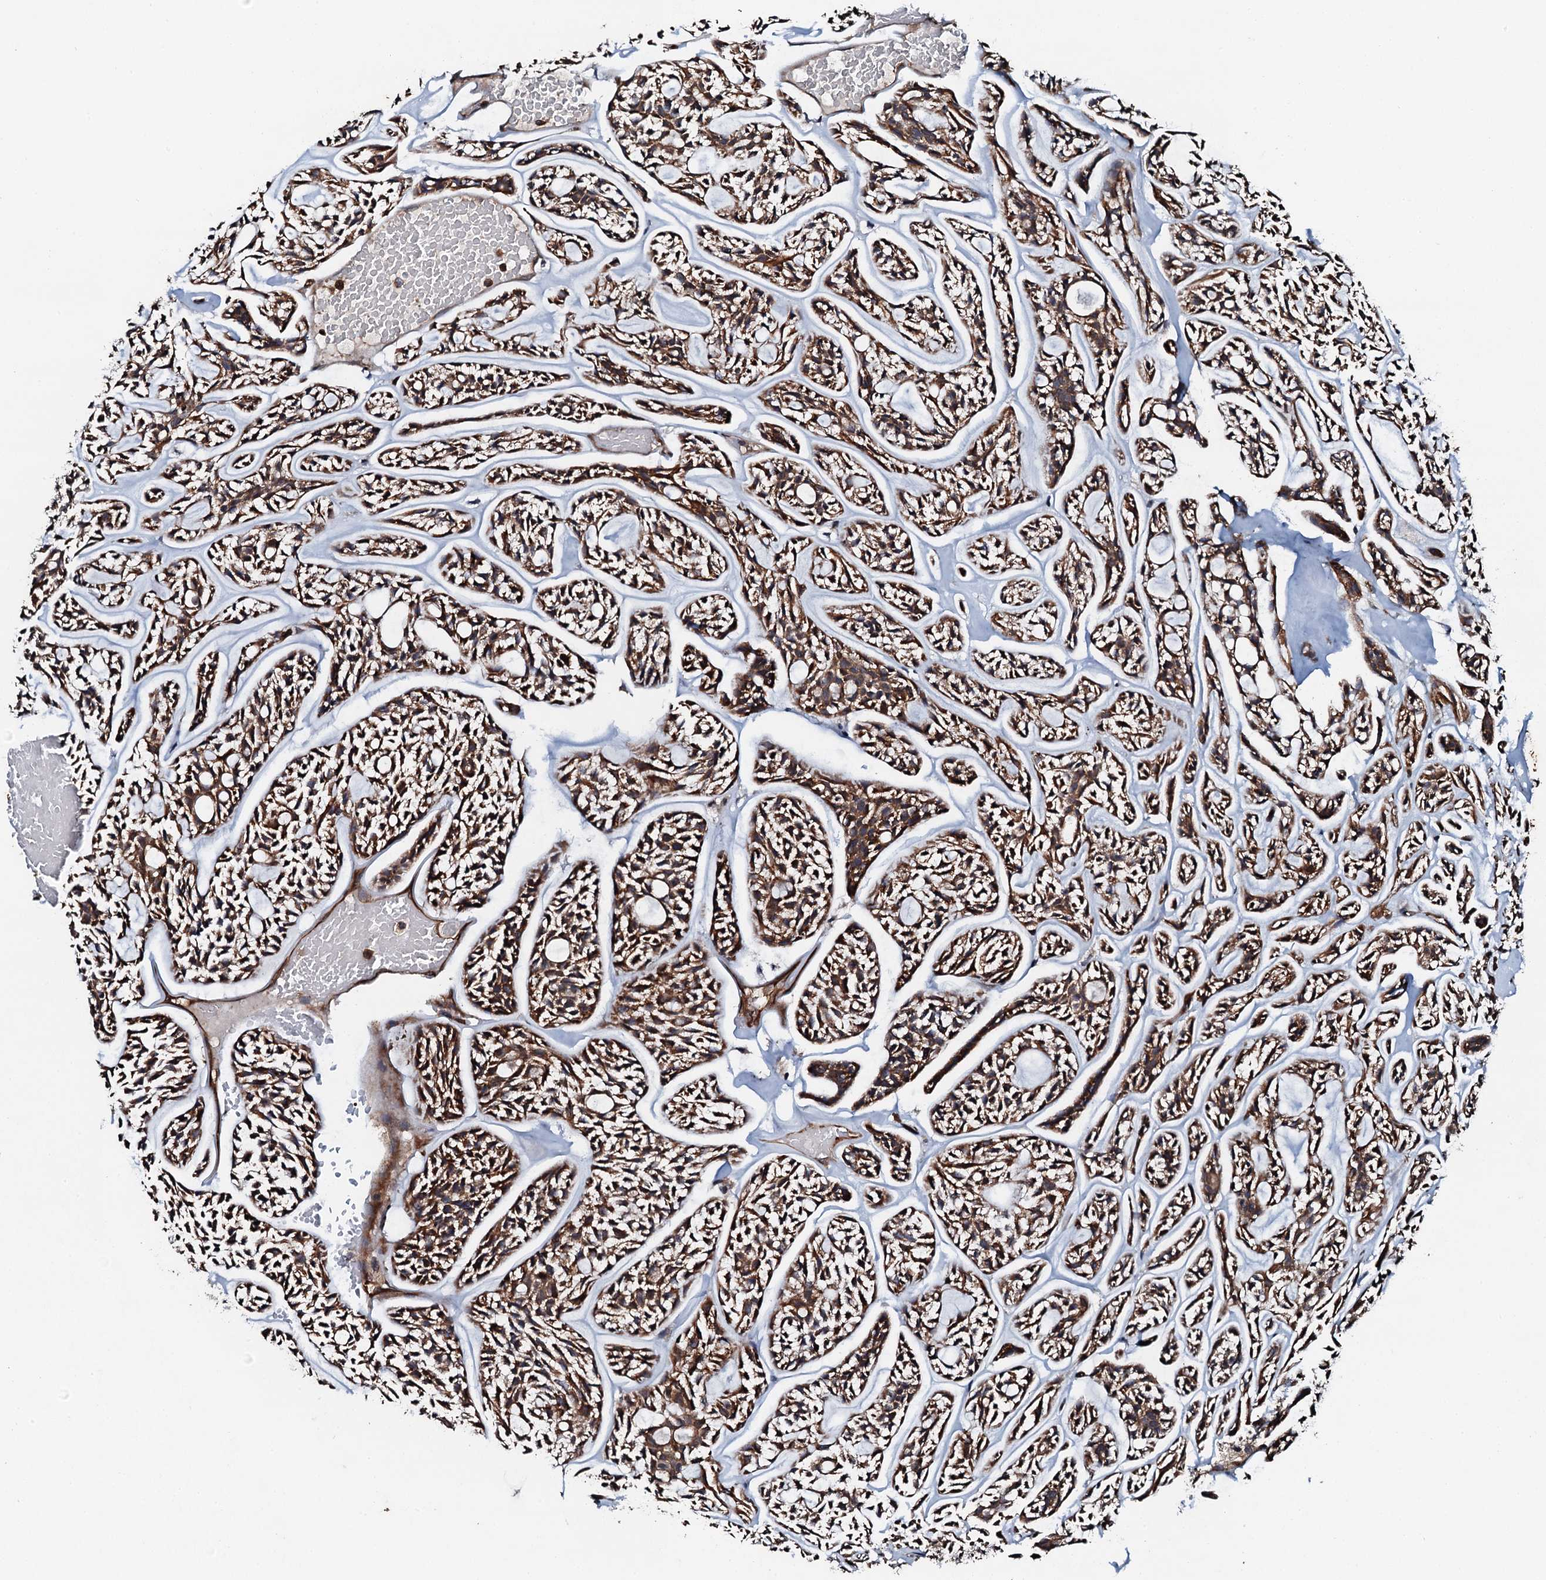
{"staining": {"intensity": "moderate", "quantity": ">75%", "location": "cytoplasmic/membranous"}, "tissue": "head and neck cancer", "cell_type": "Tumor cells", "image_type": "cancer", "snomed": [{"axis": "morphology", "description": "Adenocarcinoma, NOS"}, {"axis": "topography", "description": "Salivary gland"}, {"axis": "topography", "description": "Head-Neck"}], "caption": "Human head and neck adenocarcinoma stained with a protein marker exhibits moderate staining in tumor cells.", "gene": "EDC4", "patient": {"sex": "male", "age": 55}}